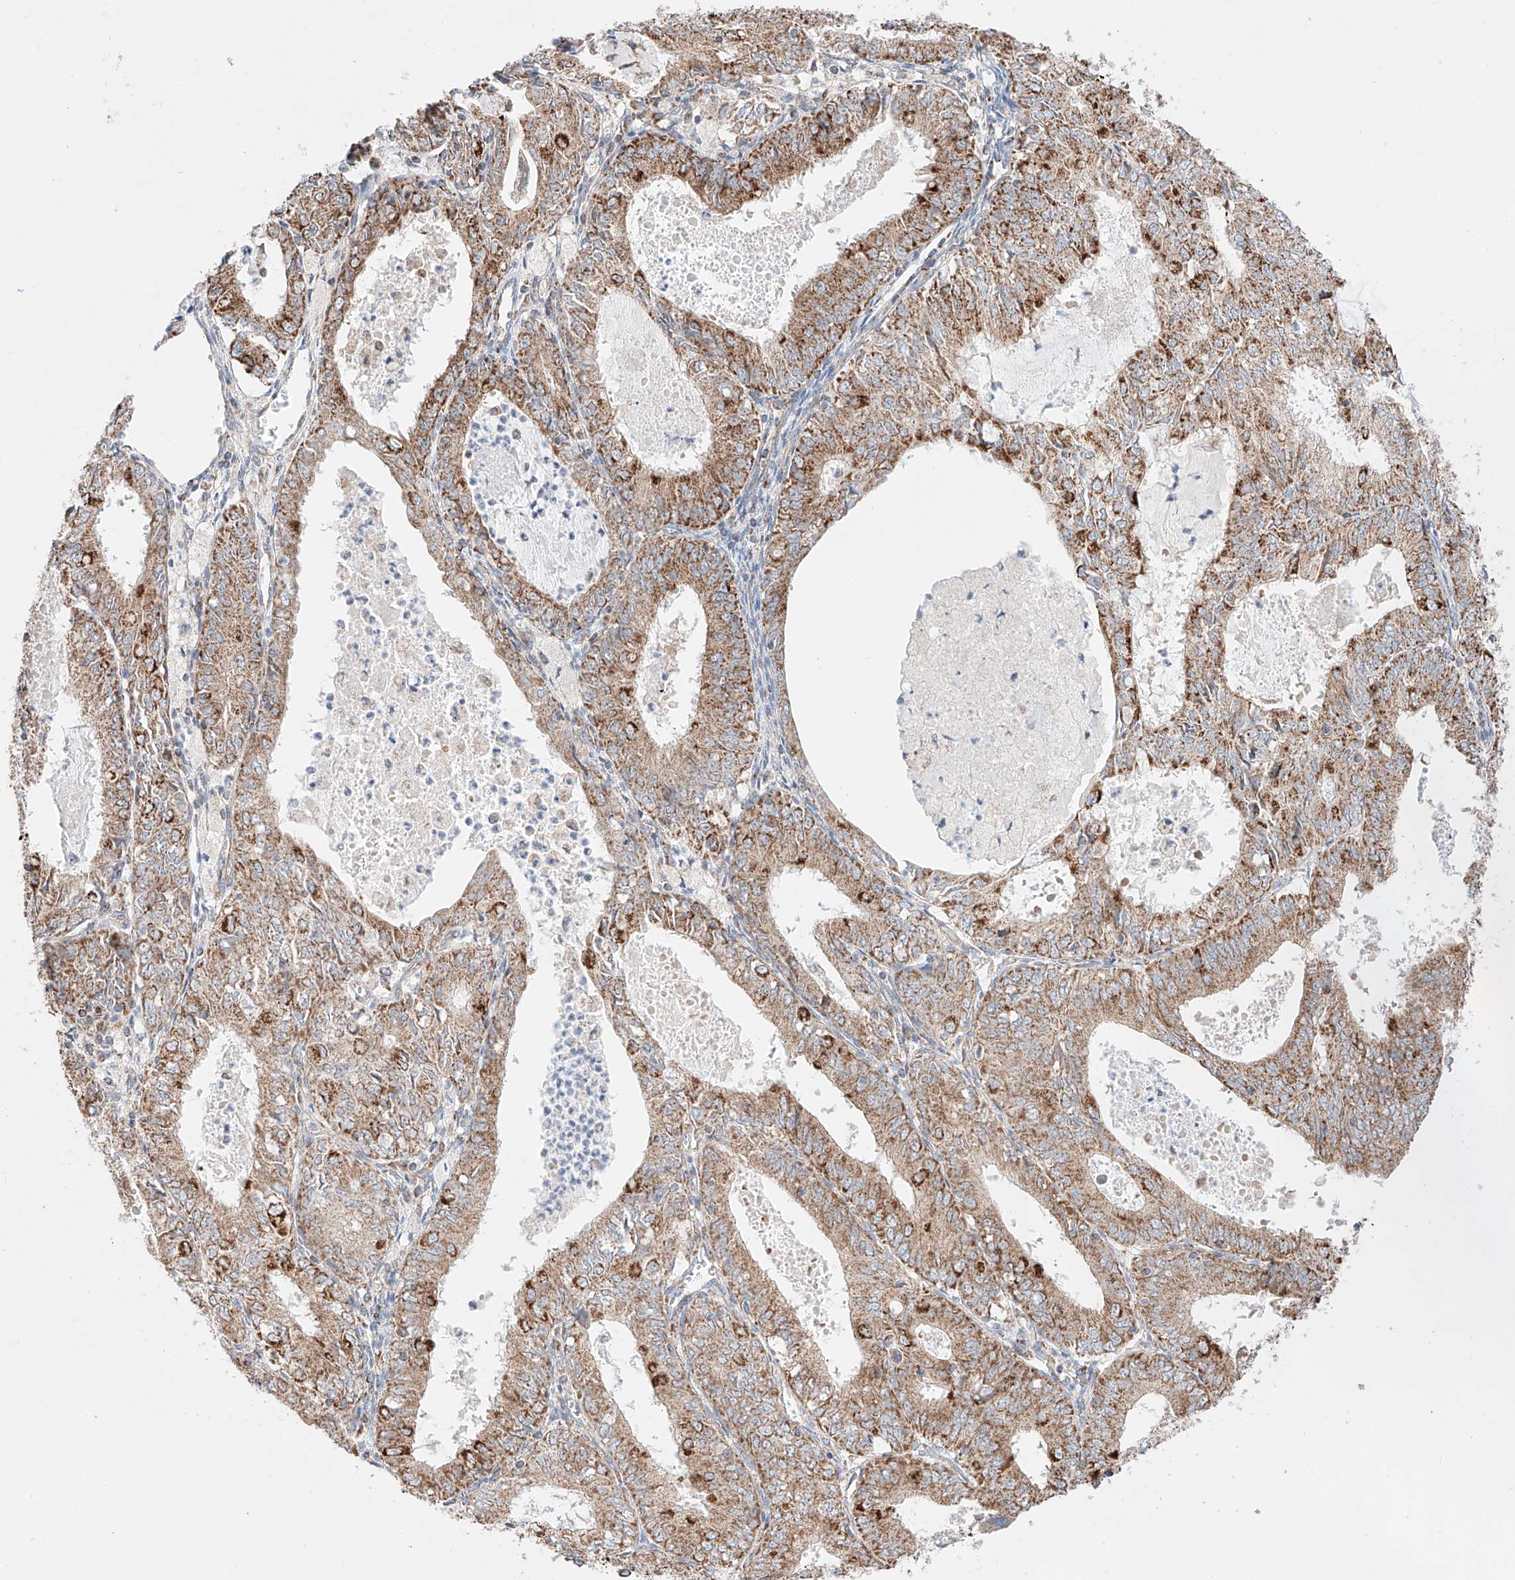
{"staining": {"intensity": "moderate", "quantity": ">75%", "location": "cytoplasmic/membranous"}, "tissue": "endometrial cancer", "cell_type": "Tumor cells", "image_type": "cancer", "snomed": [{"axis": "morphology", "description": "Adenocarcinoma, NOS"}, {"axis": "topography", "description": "Endometrium"}], "caption": "Immunohistochemistry photomicrograph of neoplastic tissue: endometrial cancer stained using IHC shows medium levels of moderate protein expression localized specifically in the cytoplasmic/membranous of tumor cells, appearing as a cytoplasmic/membranous brown color.", "gene": "KTI12", "patient": {"sex": "female", "age": 57}}